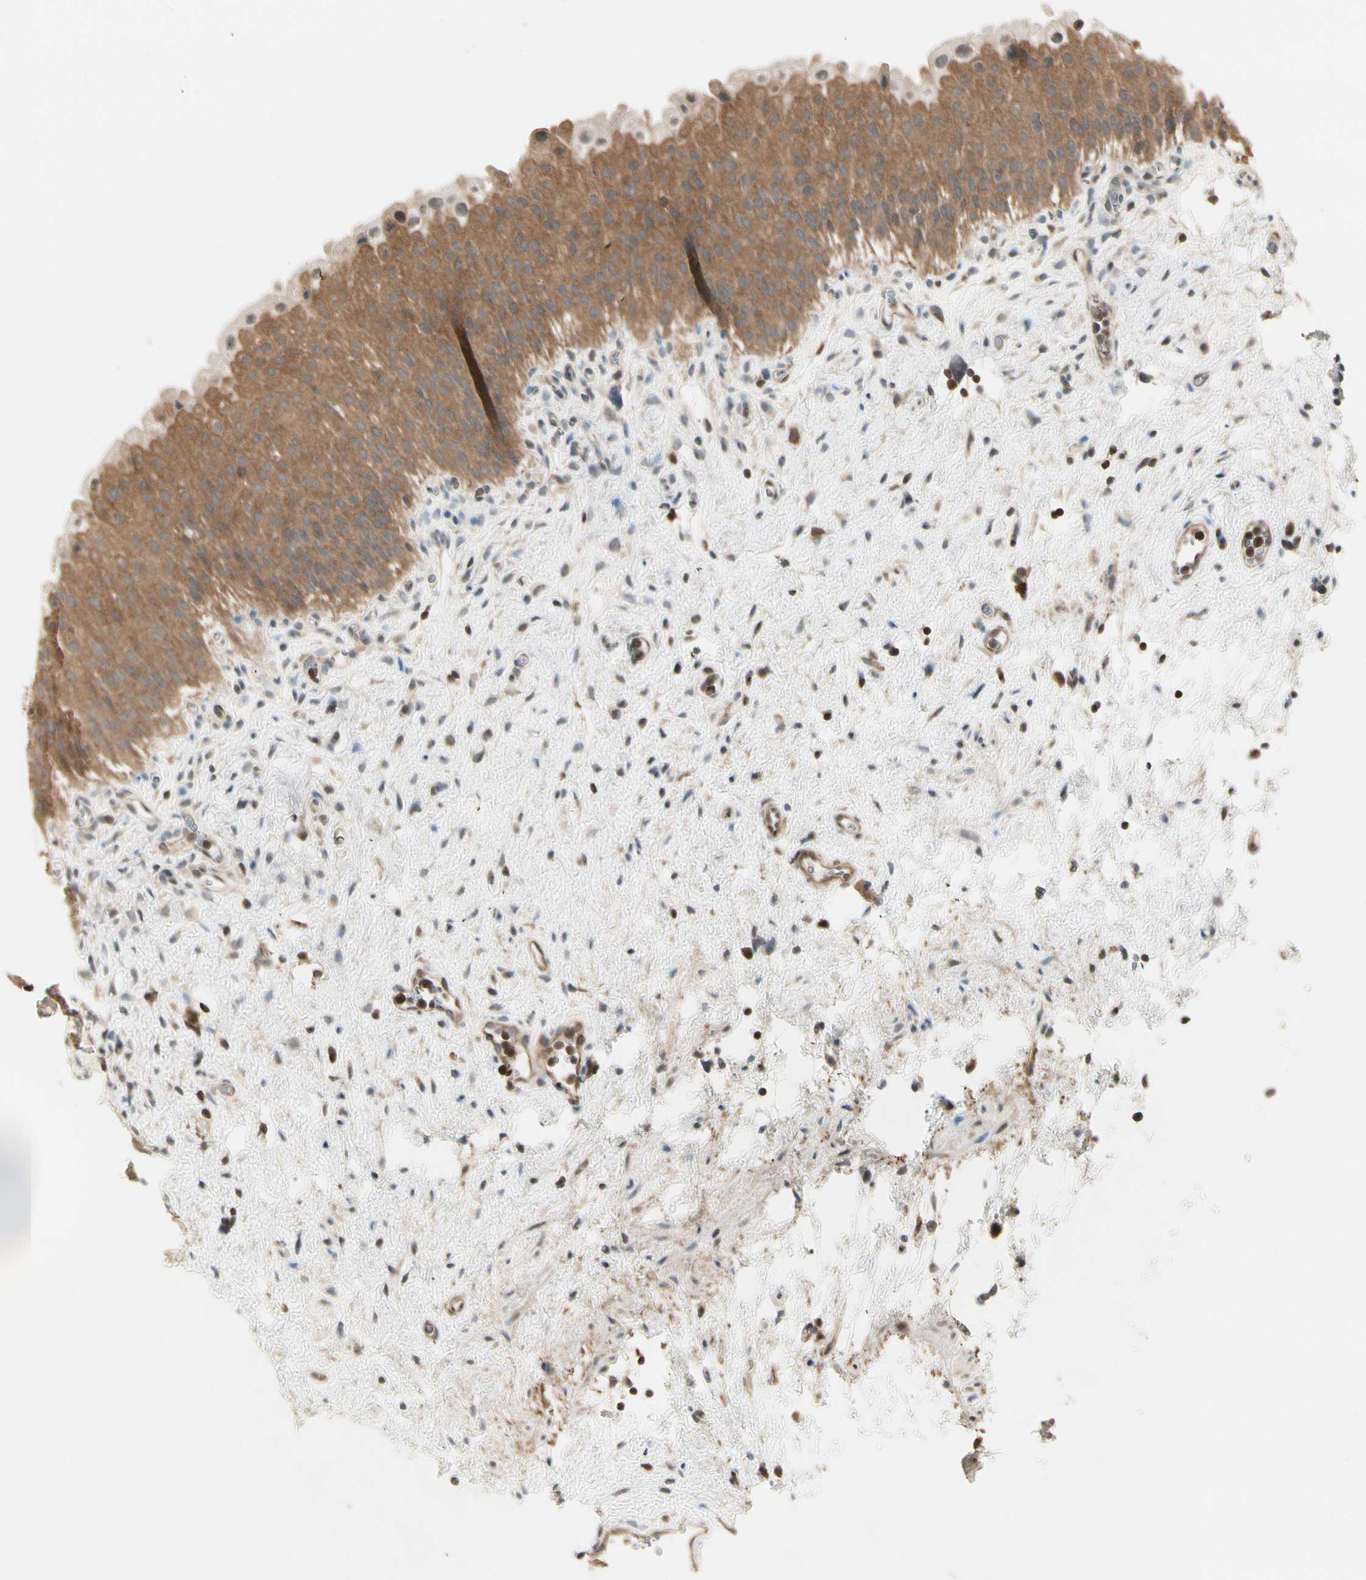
{"staining": {"intensity": "moderate", "quantity": ">75%", "location": "cytoplasmic/membranous"}, "tissue": "urinary bladder", "cell_type": "Urothelial cells", "image_type": "normal", "snomed": [{"axis": "morphology", "description": "Normal tissue, NOS"}, {"axis": "morphology", "description": "Urothelial carcinoma, High grade"}, {"axis": "topography", "description": "Urinary bladder"}], "caption": "A histopathology image of human urinary bladder stained for a protein demonstrates moderate cytoplasmic/membranous brown staining in urothelial cells.", "gene": "OXSR1", "patient": {"sex": "male", "age": 46}}